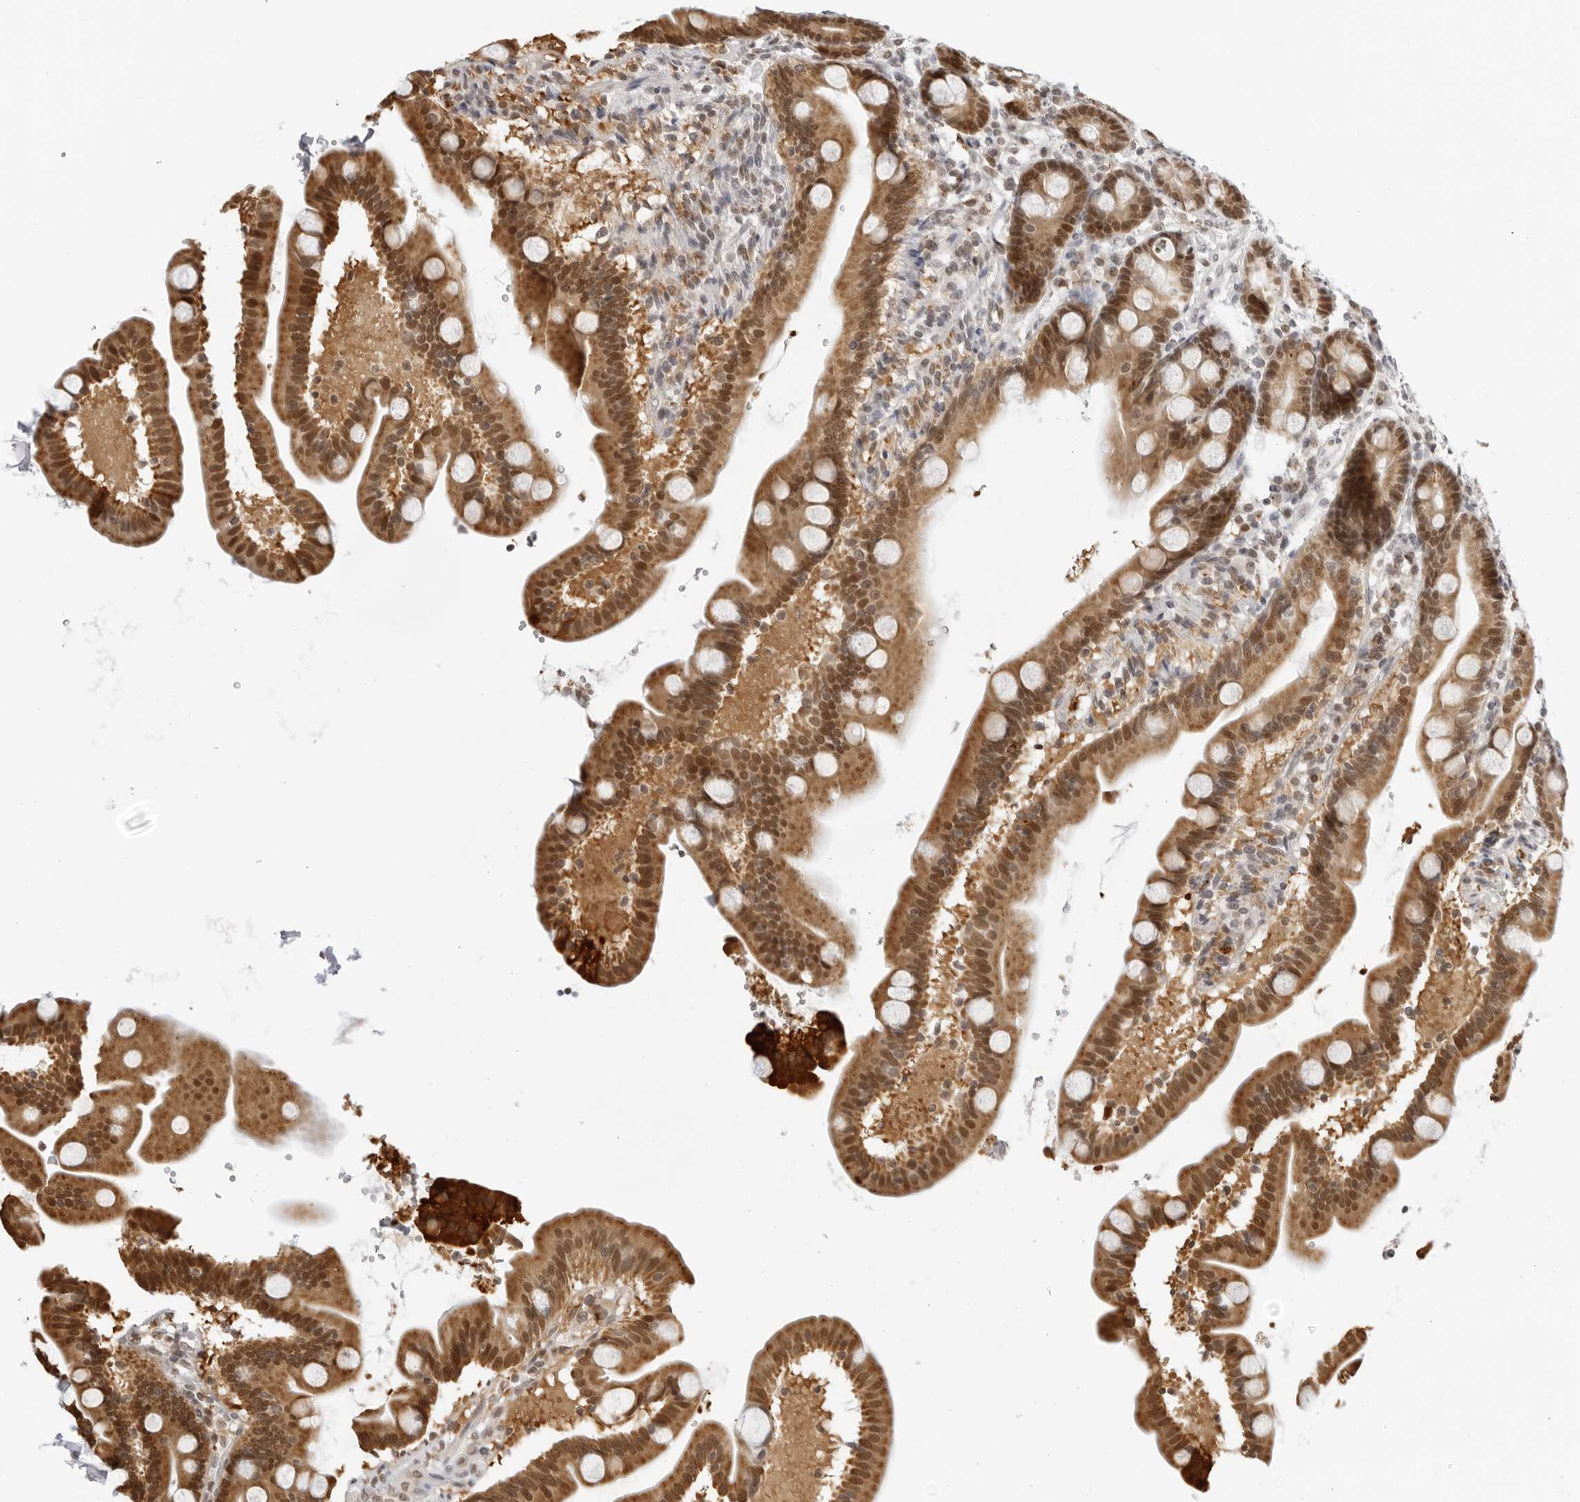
{"staining": {"intensity": "moderate", "quantity": ">75%", "location": "cytoplasmic/membranous,nuclear"}, "tissue": "duodenum", "cell_type": "Glandular cells", "image_type": "normal", "snomed": [{"axis": "morphology", "description": "Normal tissue, NOS"}, {"axis": "topography", "description": "Duodenum"}], "caption": "This is a micrograph of IHC staining of normal duodenum, which shows moderate positivity in the cytoplasmic/membranous,nuclear of glandular cells.", "gene": "MSH6", "patient": {"sex": "male", "age": 54}}